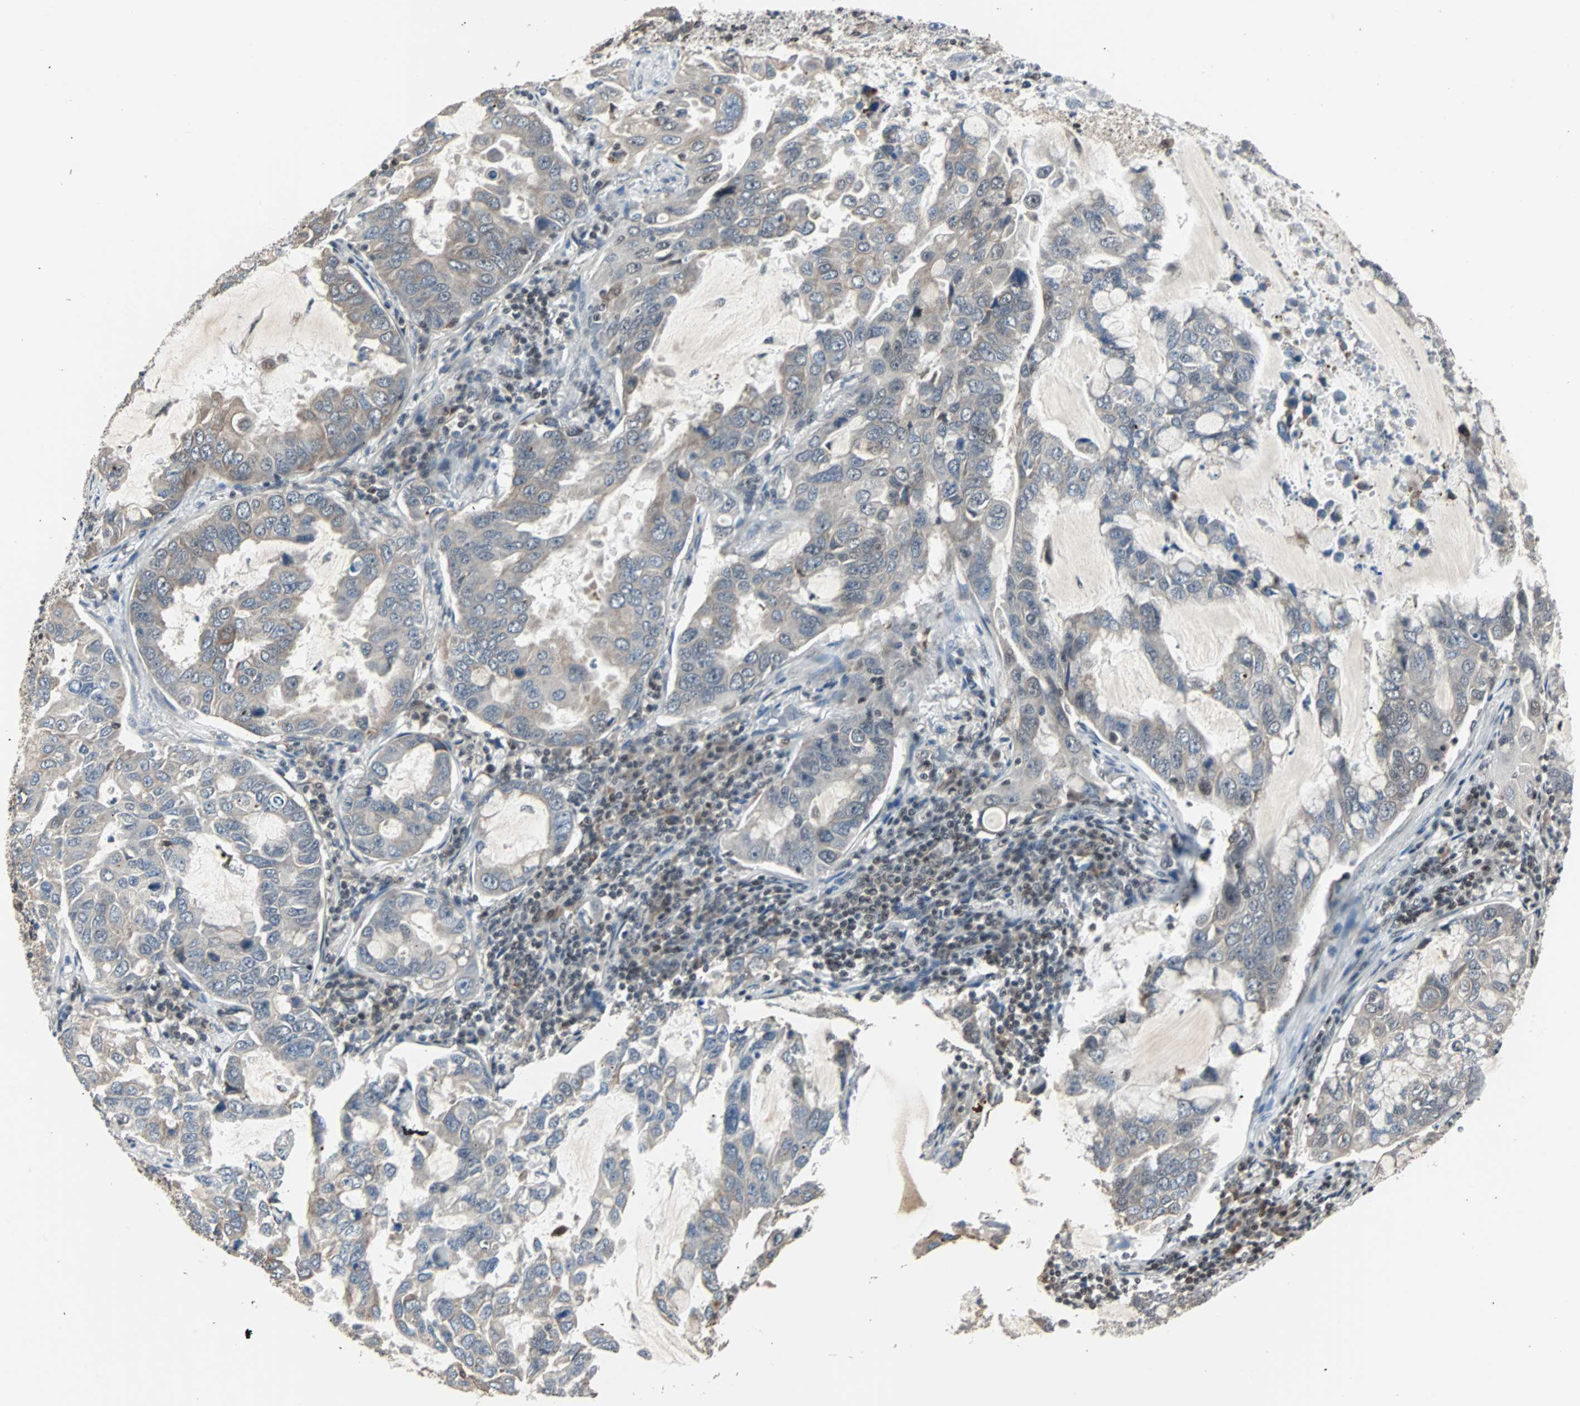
{"staining": {"intensity": "weak", "quantity": "25%-75%", "location": "cytoplasmic/membranous"}, "tissue": "lung cancer", "cell_type": "Tumor cells", "image_type": "cancer", "snomed": [{"axis": "morphology", "description": "Adenocarcinoma, NOS"}, {"axis": "topography", "description": "Lung"}], "caption": "This image shows immunohistochemistry (IHC) staining of human lung adenocarcinoma, with low weak cytoplasmic/membranous staining in about 25%-75% of tumor cells.", "gene": "TERF2IP", "patient": {"sex": "male", "age": 64}}